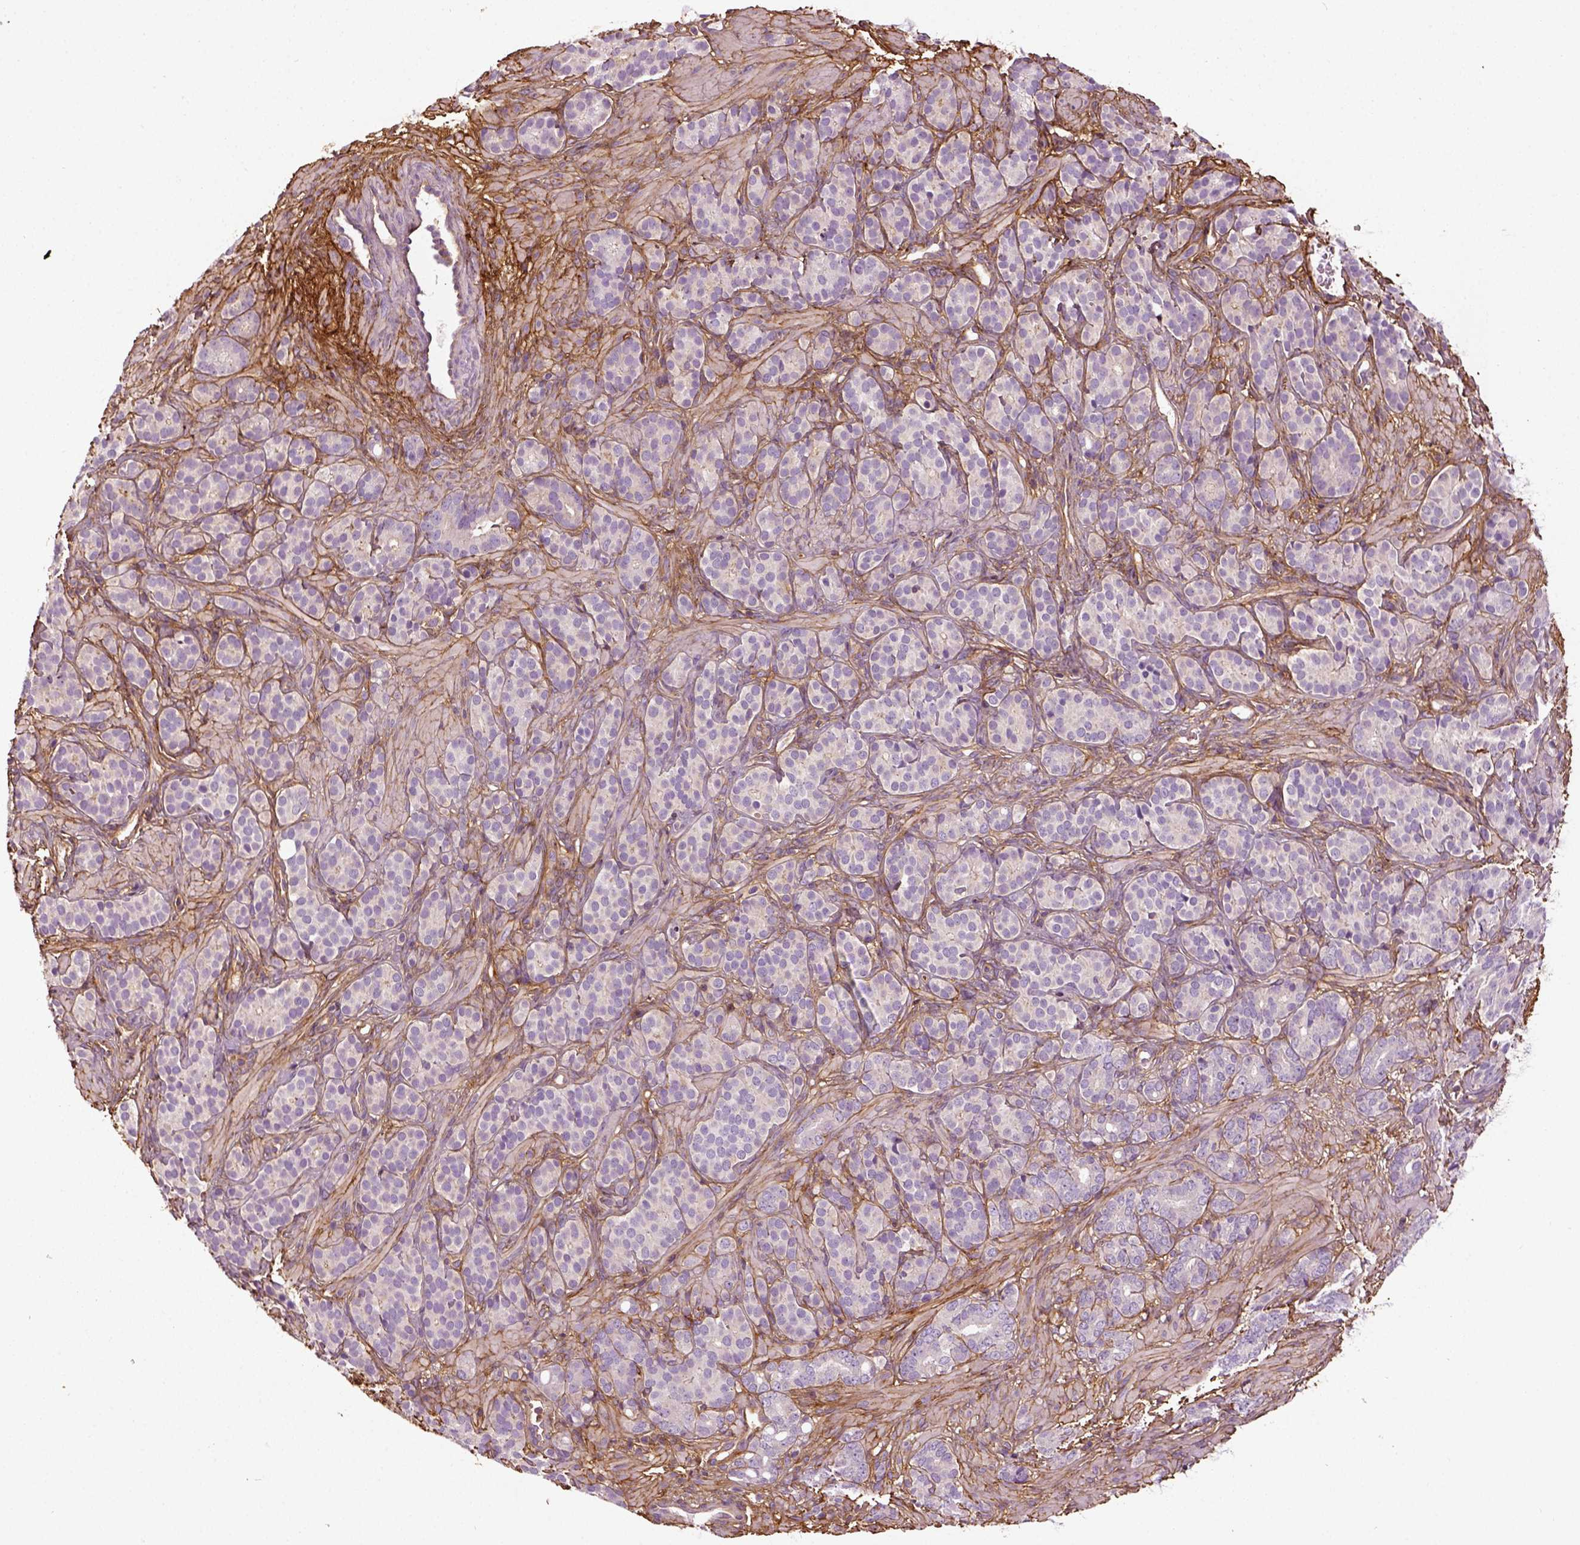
{"staining": {"intensity": "negative", "quantity": "none", "location": "none"}, "tissue": "prostate cancer", "cell_type": "Tumor cells", "image_type": "cancer", "snomed": [{"axis": "morphology", "description": "Adenocarcinoma, High grade"}, {"axis": "topography", "description": "Prostate"}], "caption": "This is an immunohistochemistry (IHC) micrograph of prostate cancer (high-grade adenocarcinoma). There is no expression in tumor cells.", "gene": "COL6A2", "patient": {"sex": "male", "age": 84}}